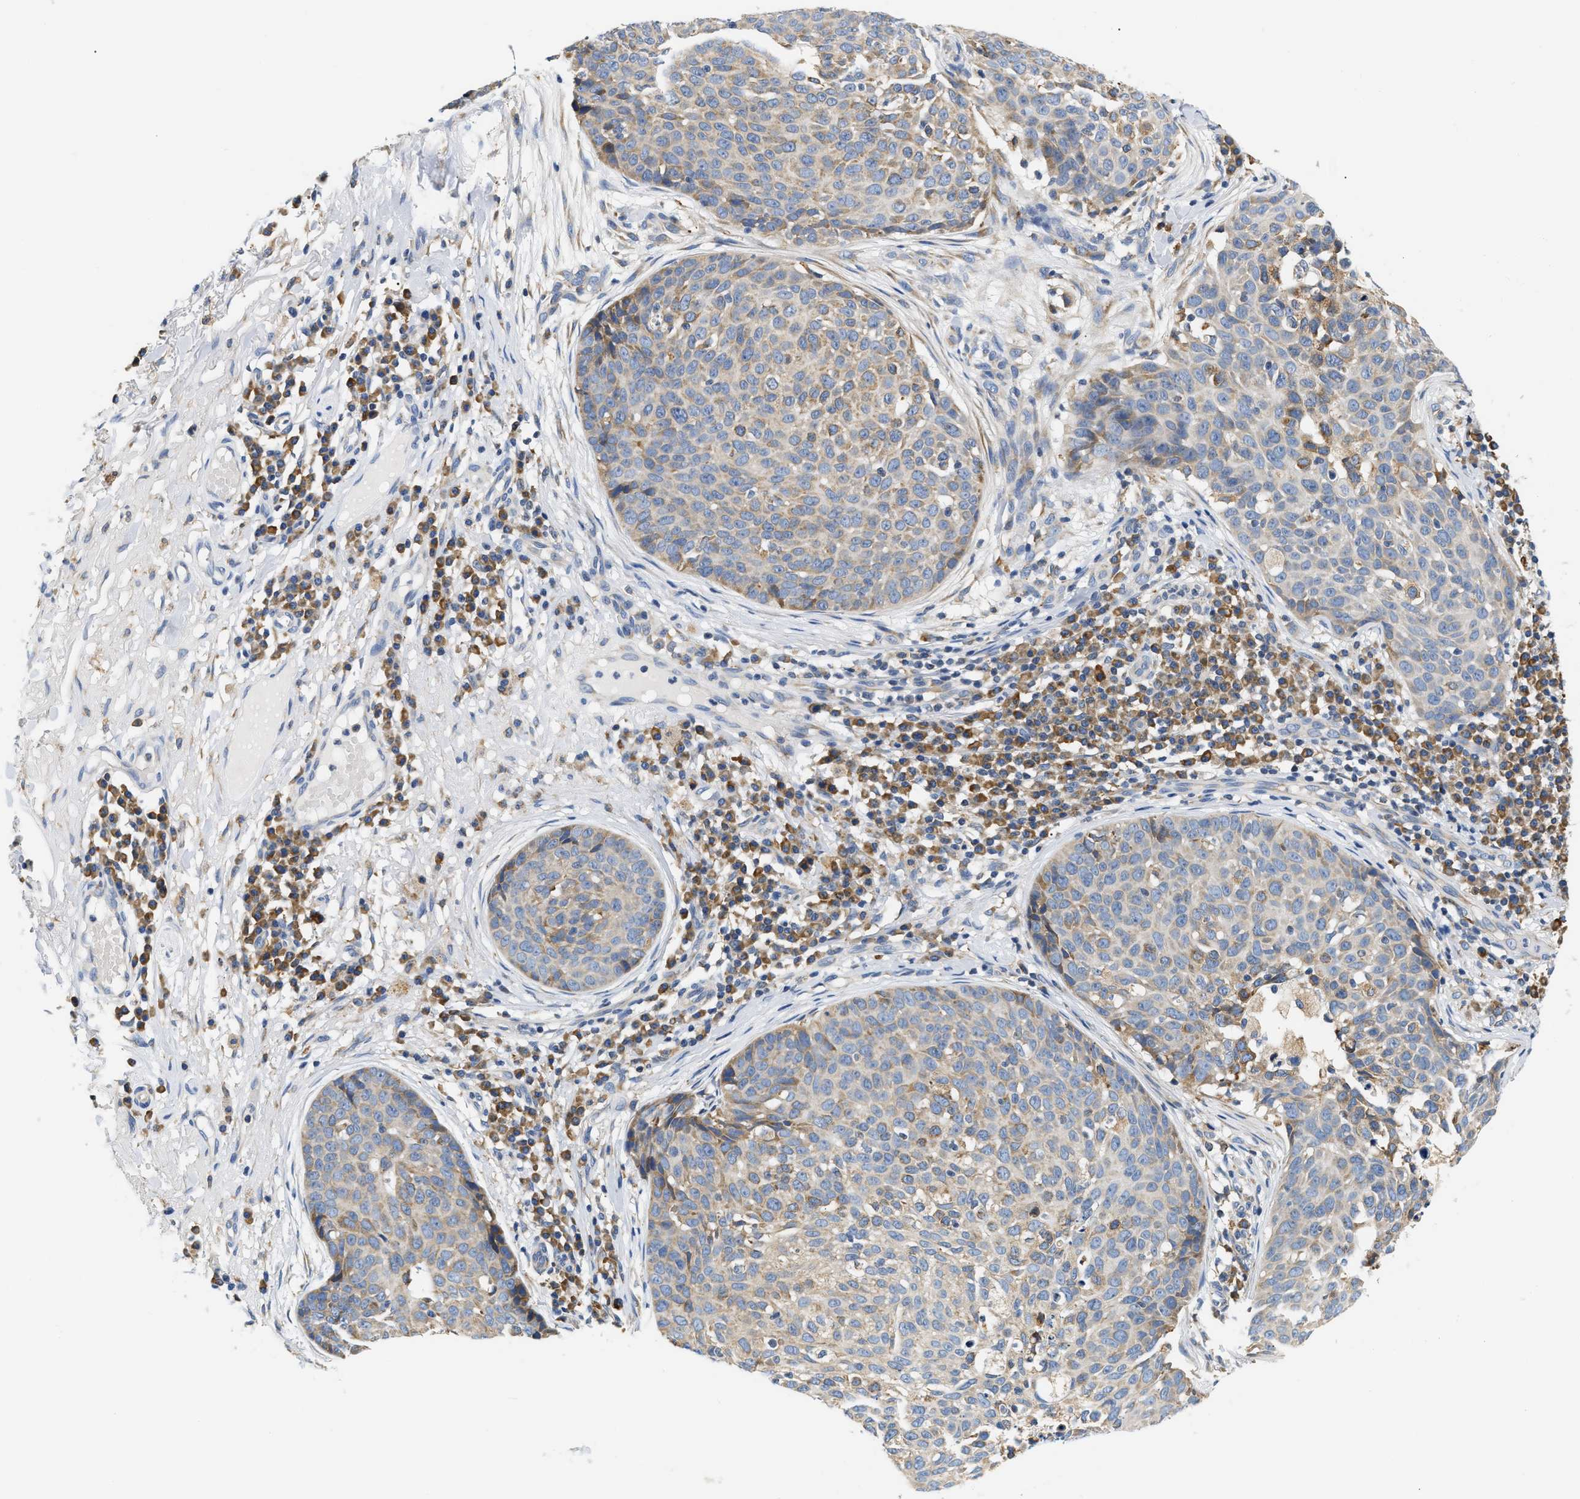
{"staining": {"intensity": "weak", "quantity": "25%-75%", "location": "cytoplasmic/membranous"}, "tissue": "skin cancer", "cell_type": "Tumor cells", "image_type": "cancer", "snomed": [{"axis": "morphology", "description": "Squamous cell carcinoma in situ, NOS"}, {"axis": "morphology", "description": "Squamous cell carcinoma, NOS"}, {"axis": "topography", "description": "Skin"}], "caption": "Skin cancer stained with DAB immunohistochemistry exhibits low levels of weak cytoplasmic/membranous positivity in about 25%-75% of tumor cells. The protein is stained brown, and the nuclei are stained in blue (DAB (3,3'-diaminobenzidine) IHC with brightfield microscopy, high magnification).", "gene": "HDHD3", "patient": {"sex": "male", "age": 93}}